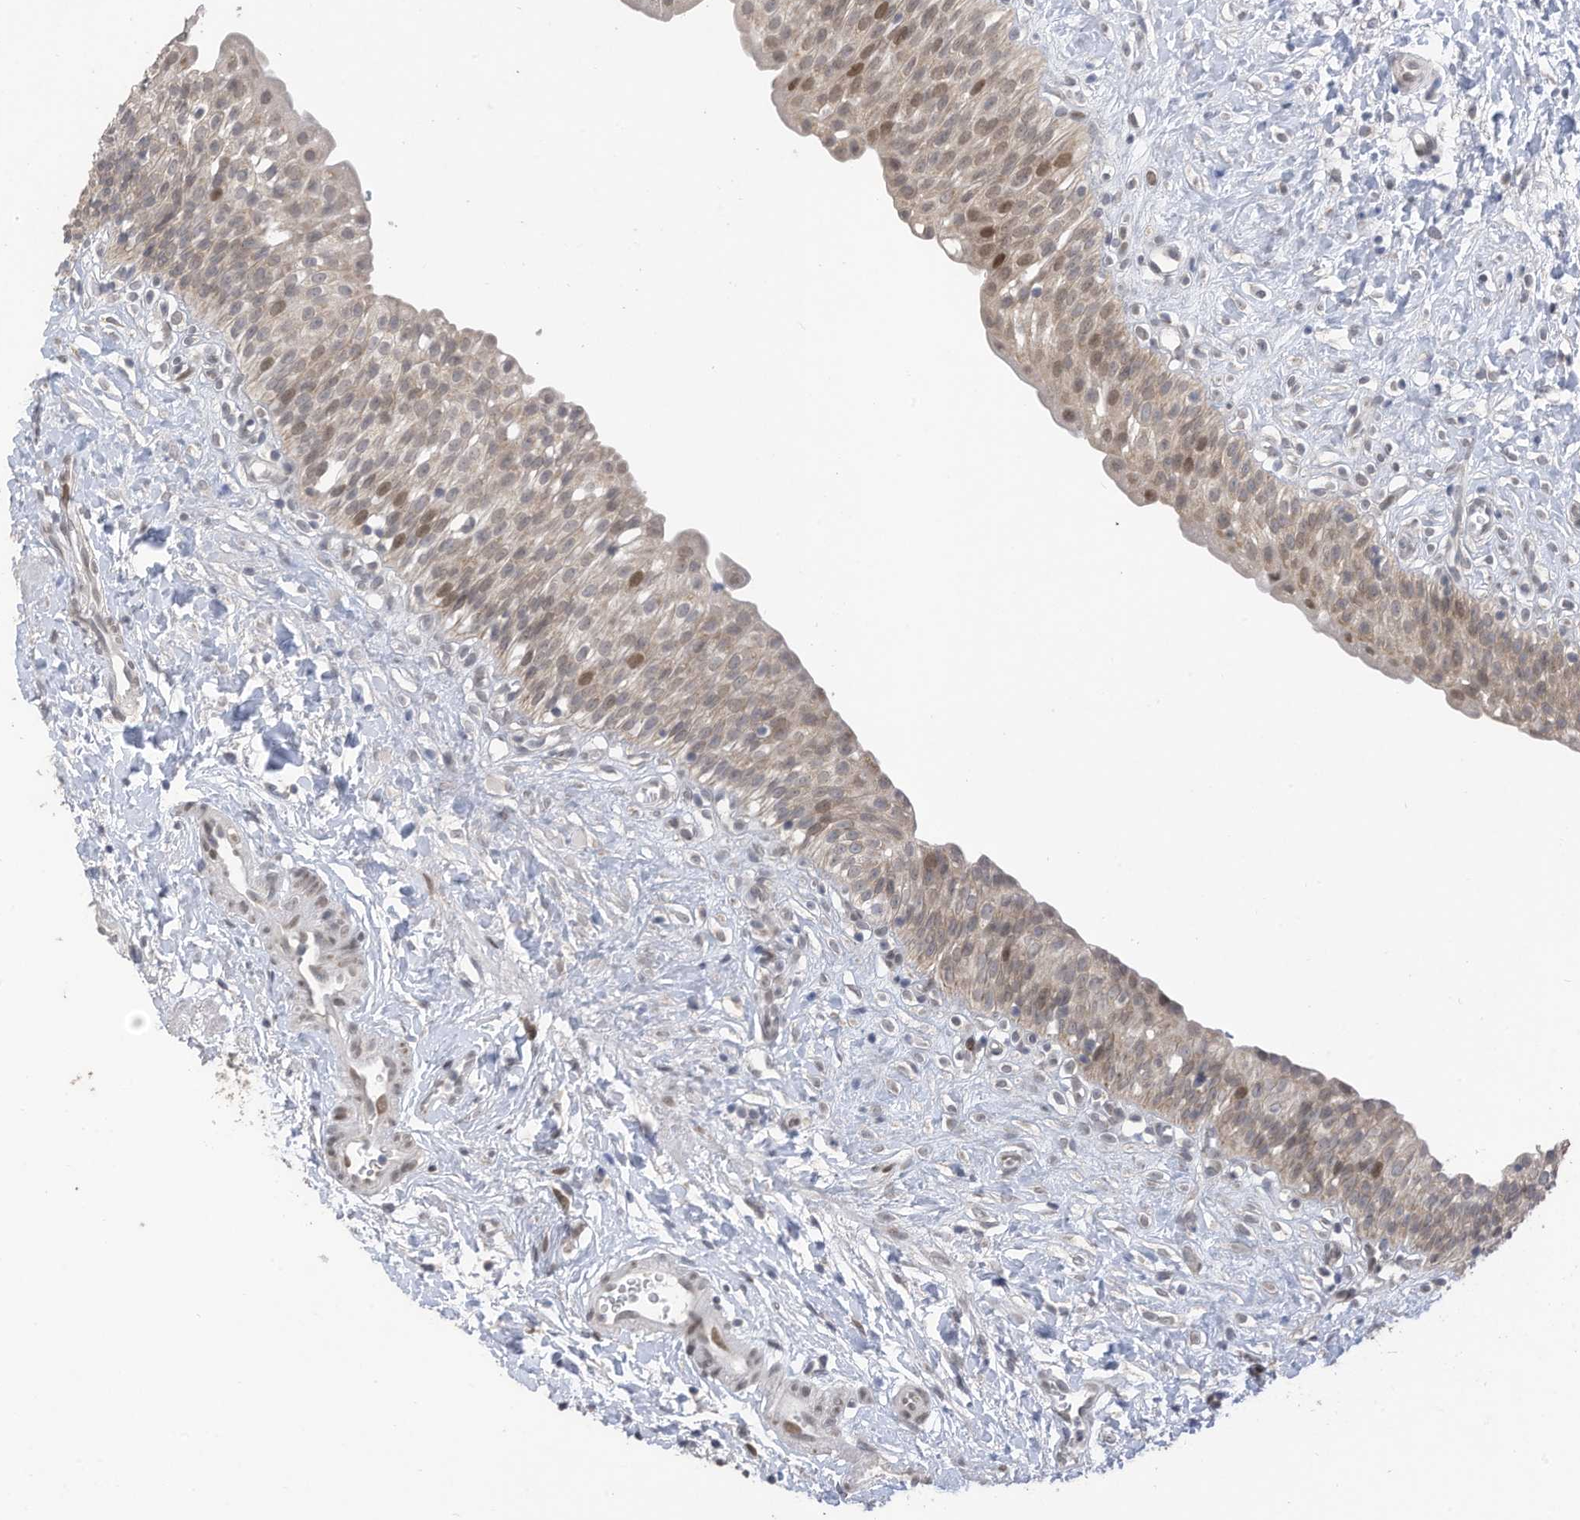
{"staining": {"intensity": "moderate", "quantity": "<25%", "location": "cytoplasmic/membranous,nuclear"}, "tissue": "urinary bladder", "cell_type": "Urothelial cells", "image_type": "normal", "snomed": [{"axis": "morphology", "description": "Normal tissue, NOS"}, {"axis": "topography", "description": "Urinary bladder"}], "caption": "The histopathology image displays immunohistochemical staining of normal urinary bladder. There is moderate cytoplasmic/membranous,nuclear expression is appreciated in about <25% of urothelial cells.", "gene": "RABL3", "patient": {"sex": "male", "age": 51}}